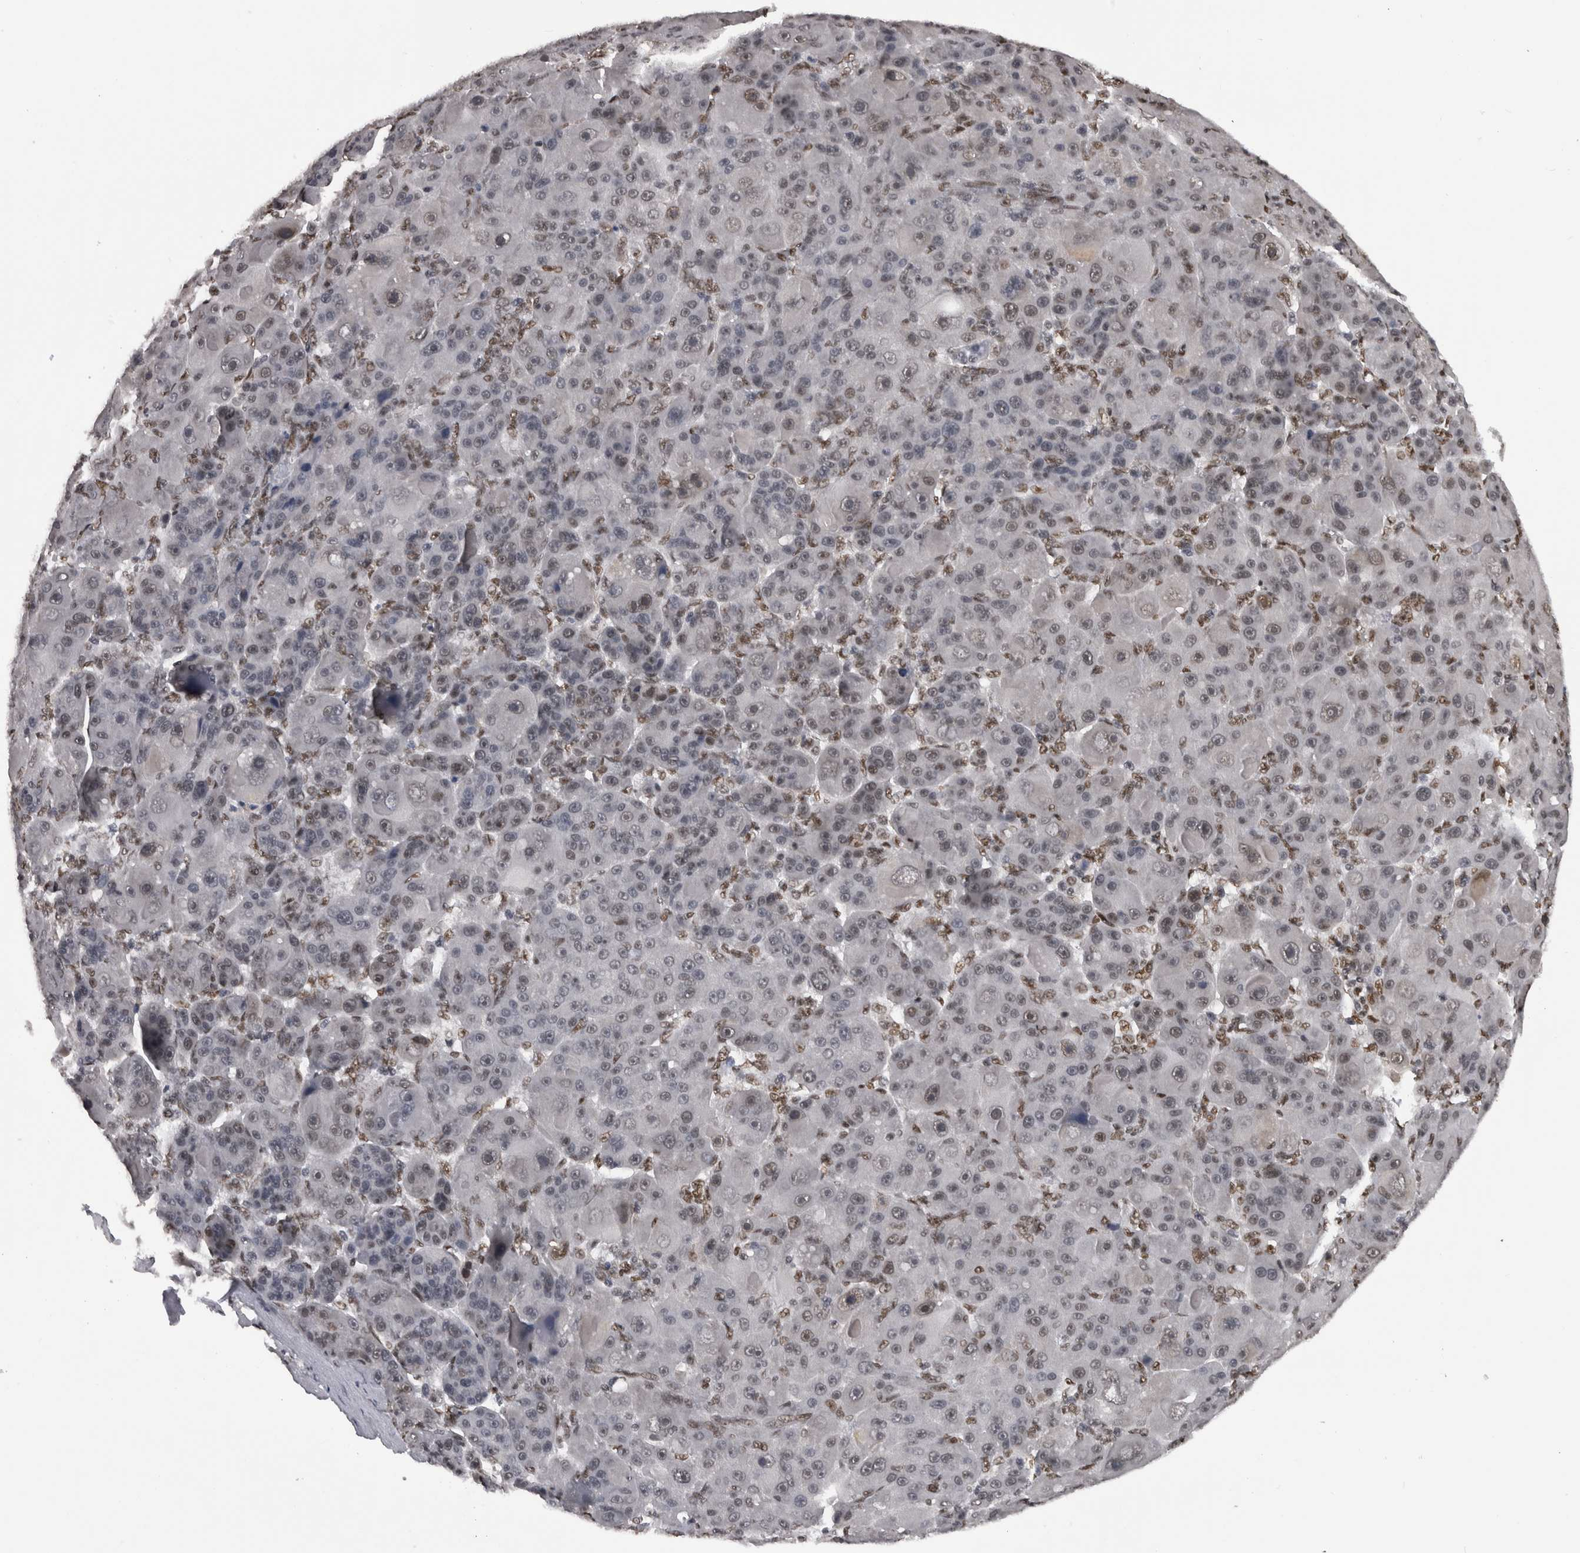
{"staining": {"intensity": "weak", "quantity": "<25%", "location": "nuclear"}, "tissue": "liver cancer", "cell_type": "Tumor cells", "image_type": "cancer", "snomed": [{"axis": "morphology", "description": "Carcinoma, Hepatocellular, NOS"}, {"axis": "topography", "description": "Liver"}], "caption": "Immunohistochemistry (IHC) photomicrograph of human liver cancer (hepatocellular carcinoma) stained for a protein (brown), which demonstrates no expression in tumor cells.", "gene": "ZSCAN2", "patient": {"sex": "male", "age": 76}}